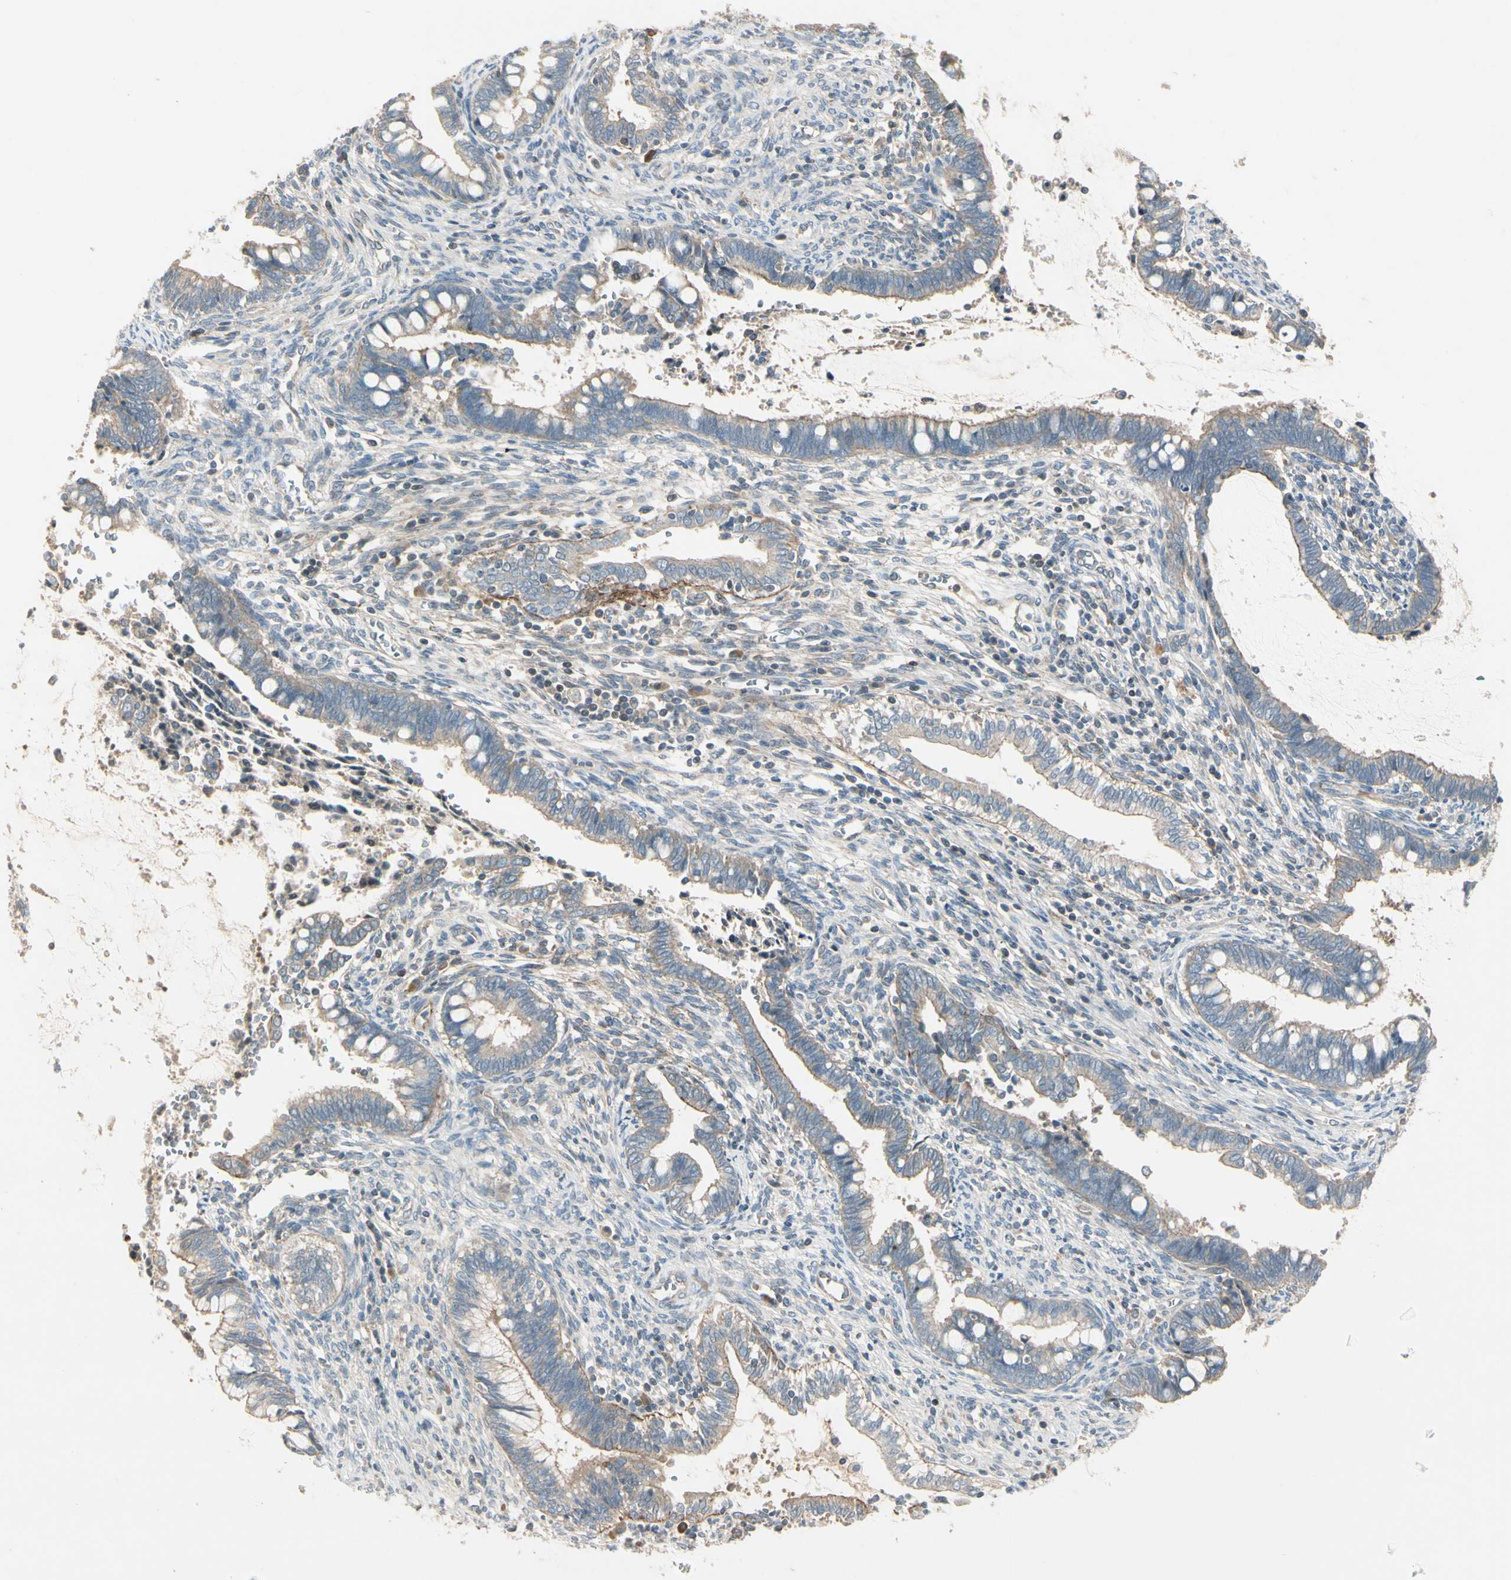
{"staining": {"intensity": "moderate", "quantity": "25%-75%", "location": "cytoplasmic/membranous"}, "tissue": "cervical cancer", "cell_type": "Tumor cells", "image_type": "cancer", "snomed": [{"axis": "morphology", "description": "Adenocarcinoma, NOS"}, {"axis": "topography", "description": "Cervix"}], "caption": "Cervical adenocarcinoma stained with a protein marker demonstrates moderate staining in tumor cells.", "gene": "PPP3CB", "patient": {"sex": "female", "age": 44}}